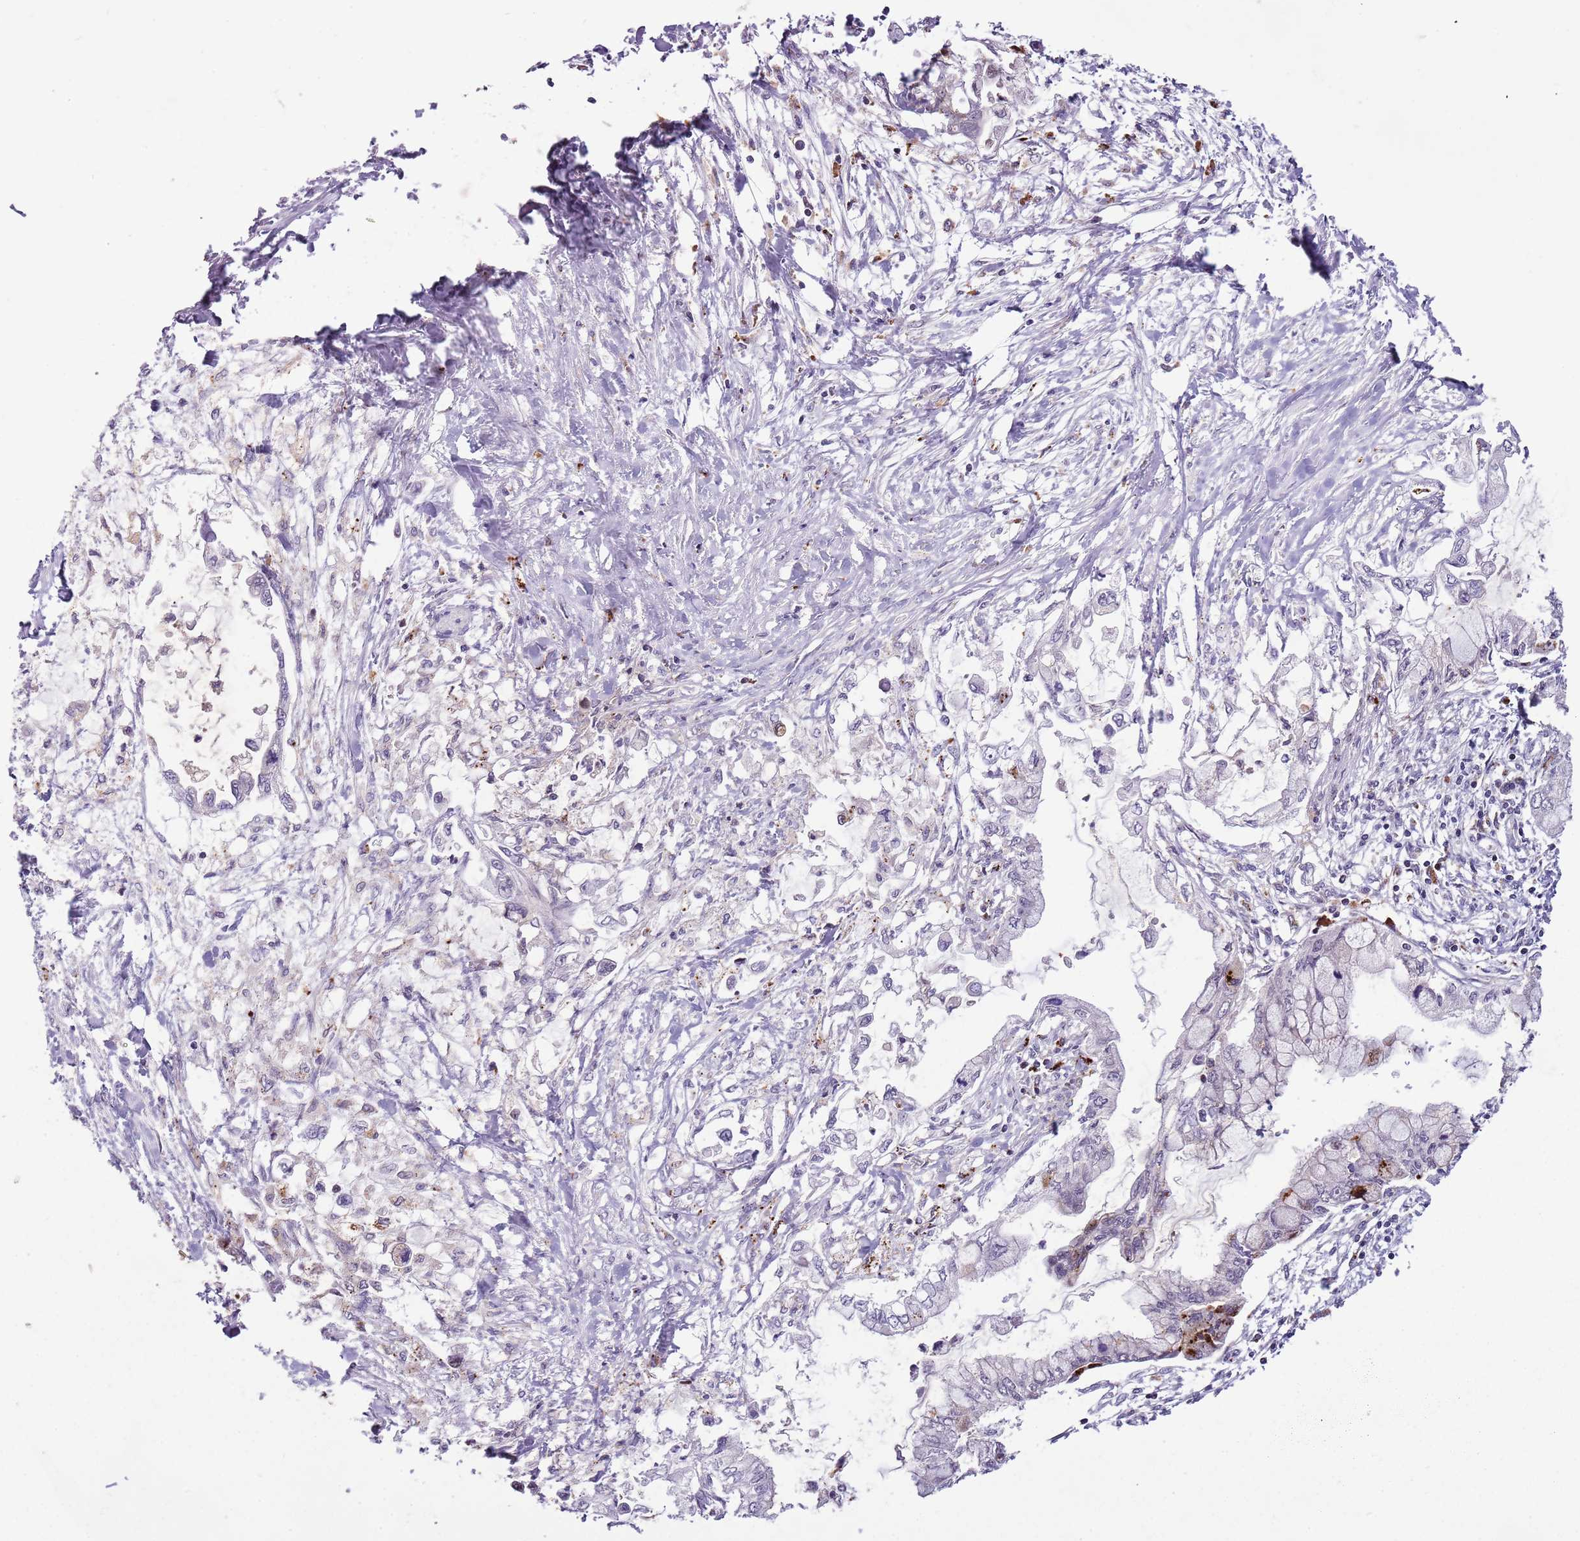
{"staining": {"intensity": "negative", "quantity": "none", "location": "none"}, "tissue": "pancreatic cancer", "cell_type": "Tumor cells", "image_type": "cancer", "snomed": [{"axis": "morphology", "description": "Adenocarcinoma, NOS"}, {"axis": "topography", "description": "Pancreas"}], "caption": "There is no significant expression in tumor cells of pancreatic adenocarcinoma. (Brightfield microscopy of DAB (3,3'-diaminobenzidine) IHC at high magnification).", "gene": "ULK3", "patient": {"sex": "male", "age": 48}}